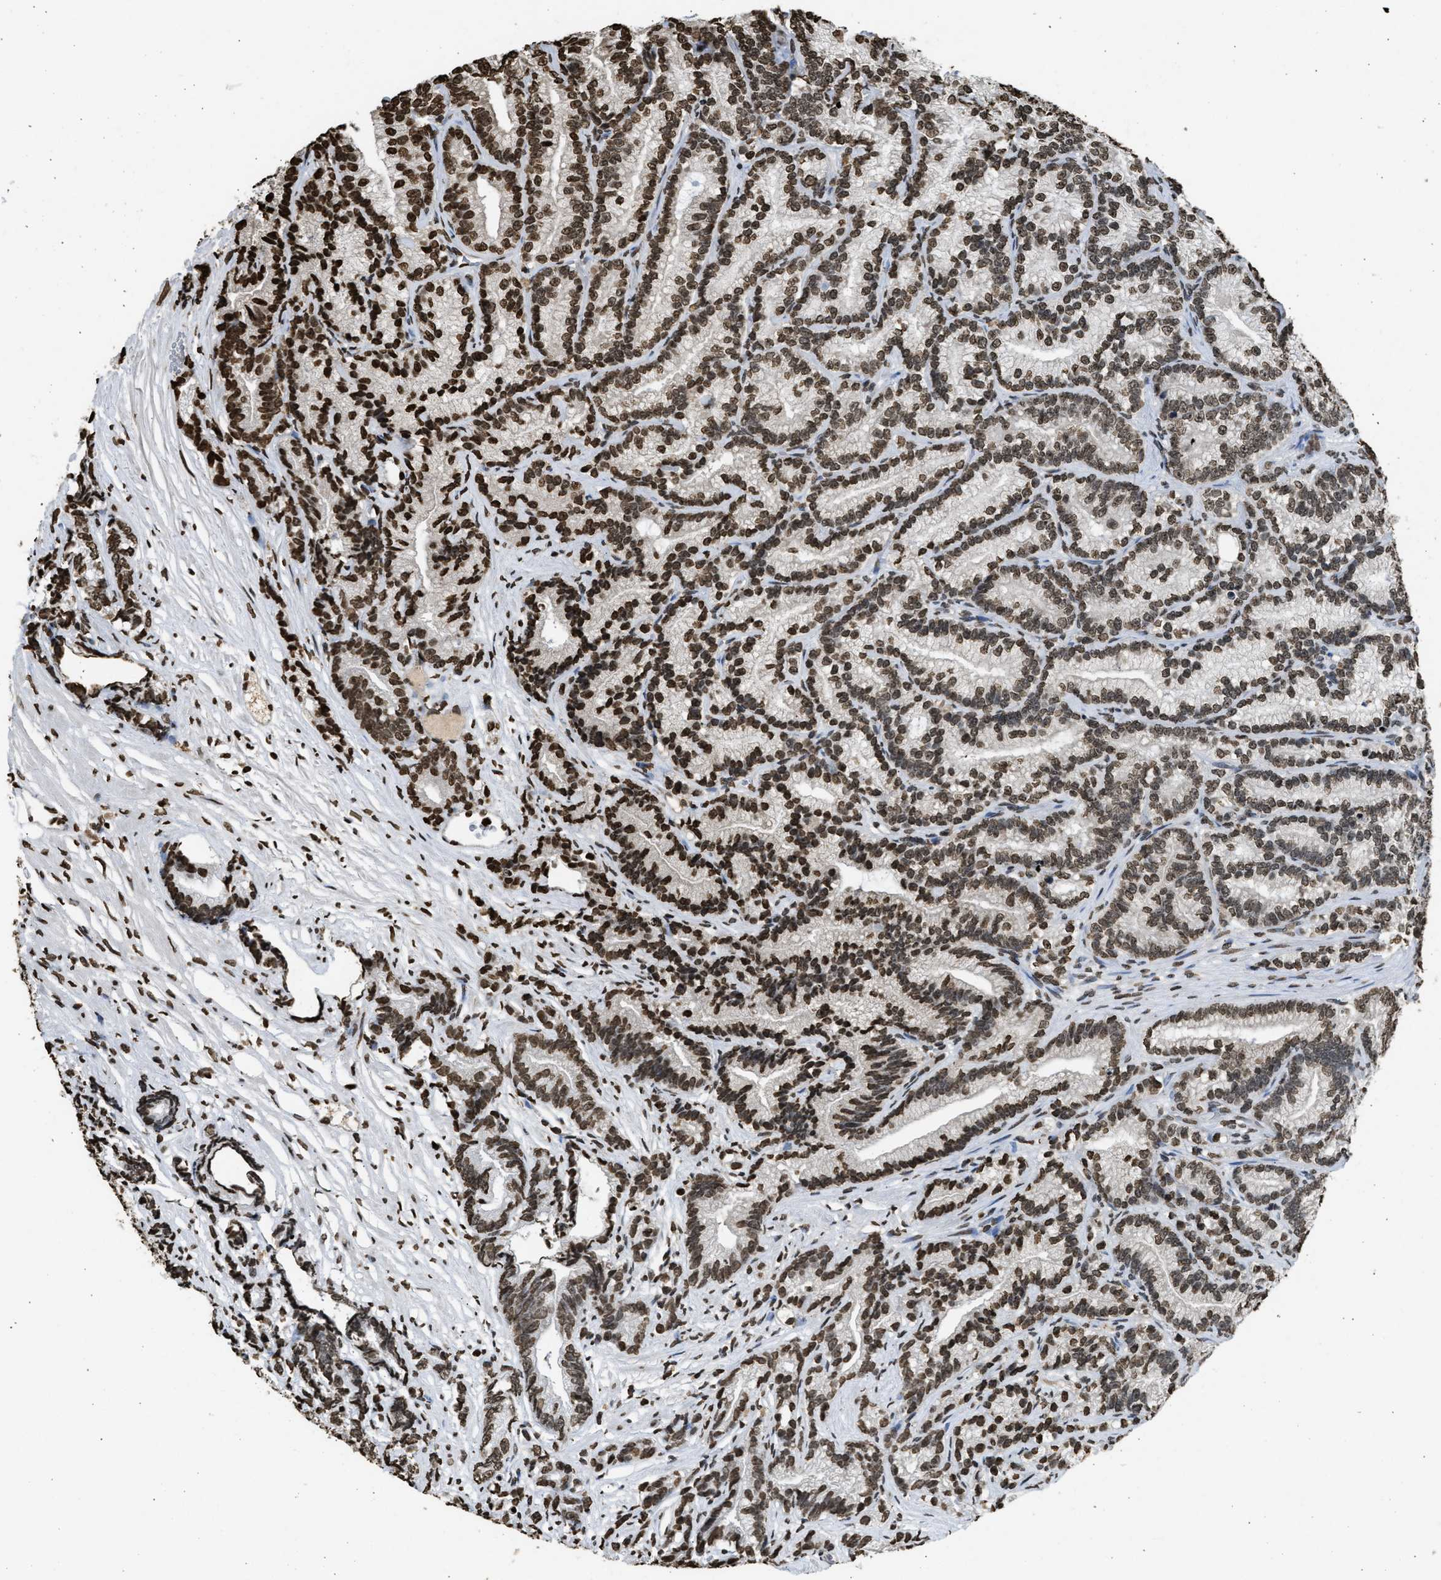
{"staining": {"intensity": "strong", "quantity": ">75%", "location": "nuclear"}, "tissue": "prostate cancer", "cell_type": "Tumor cells", "image_type": "cancer", "snomed": [{"axis": "morphology", "description": "Adenocarcinoma, Low grade"}, {"axis": "topography", "description": "Prostate"}], "caption": "Prostate cancer (low-grade adenocarcinoma) was stained to show a protein in brown. There is high levels of strong nuclear expression in approximately >75% of tumor cells.", "gene": "RRAGC", "patient": {"sex": "male", "age": 89}}